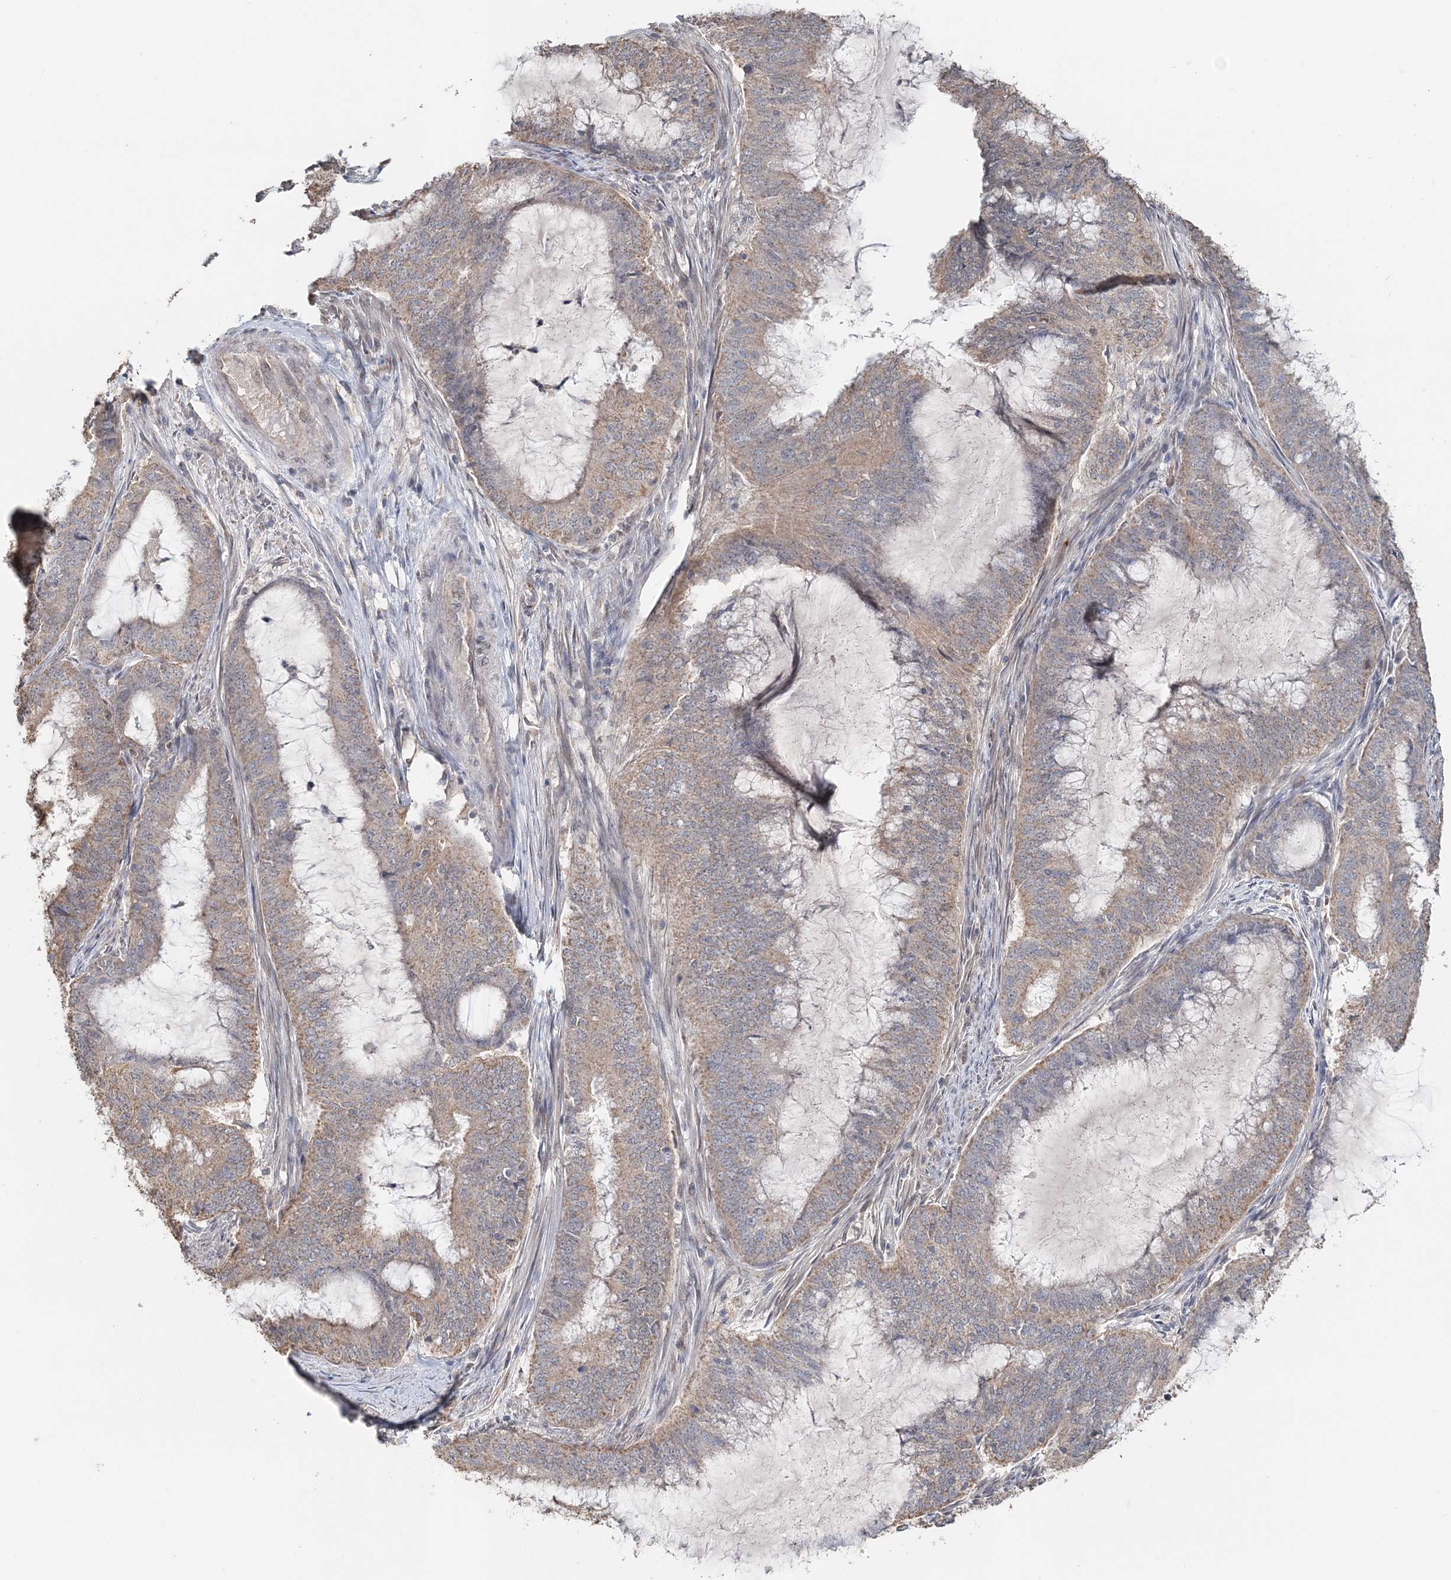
{"staining": {"intensity": "weak", "quantity": ">75%", "location": "cytoplasmic/membranous"}, "tissue": "endometrial cancer", "cell_type": "Tumor cells", "image_type": "cancer", "snomed": [{"axis": "morphology", "description": "Adenocarcinoma, NOS"}, {"axis": "topography", "description": "Endometrium"}], "caption": "Immunohistochemistry (IHC) histopathology image of neoplastic tissue: adenocarcinoma (endometrial) stained using immunohistochemistry (IHC) reveals low levels of weak protein expression localized specifically in the cytoplasmic/membranous of tumor cells, appearing as a cytoplasmic/membranous brown color.", "gene": "FBXO38", "patient": {"sex": "female", "age": 51}}